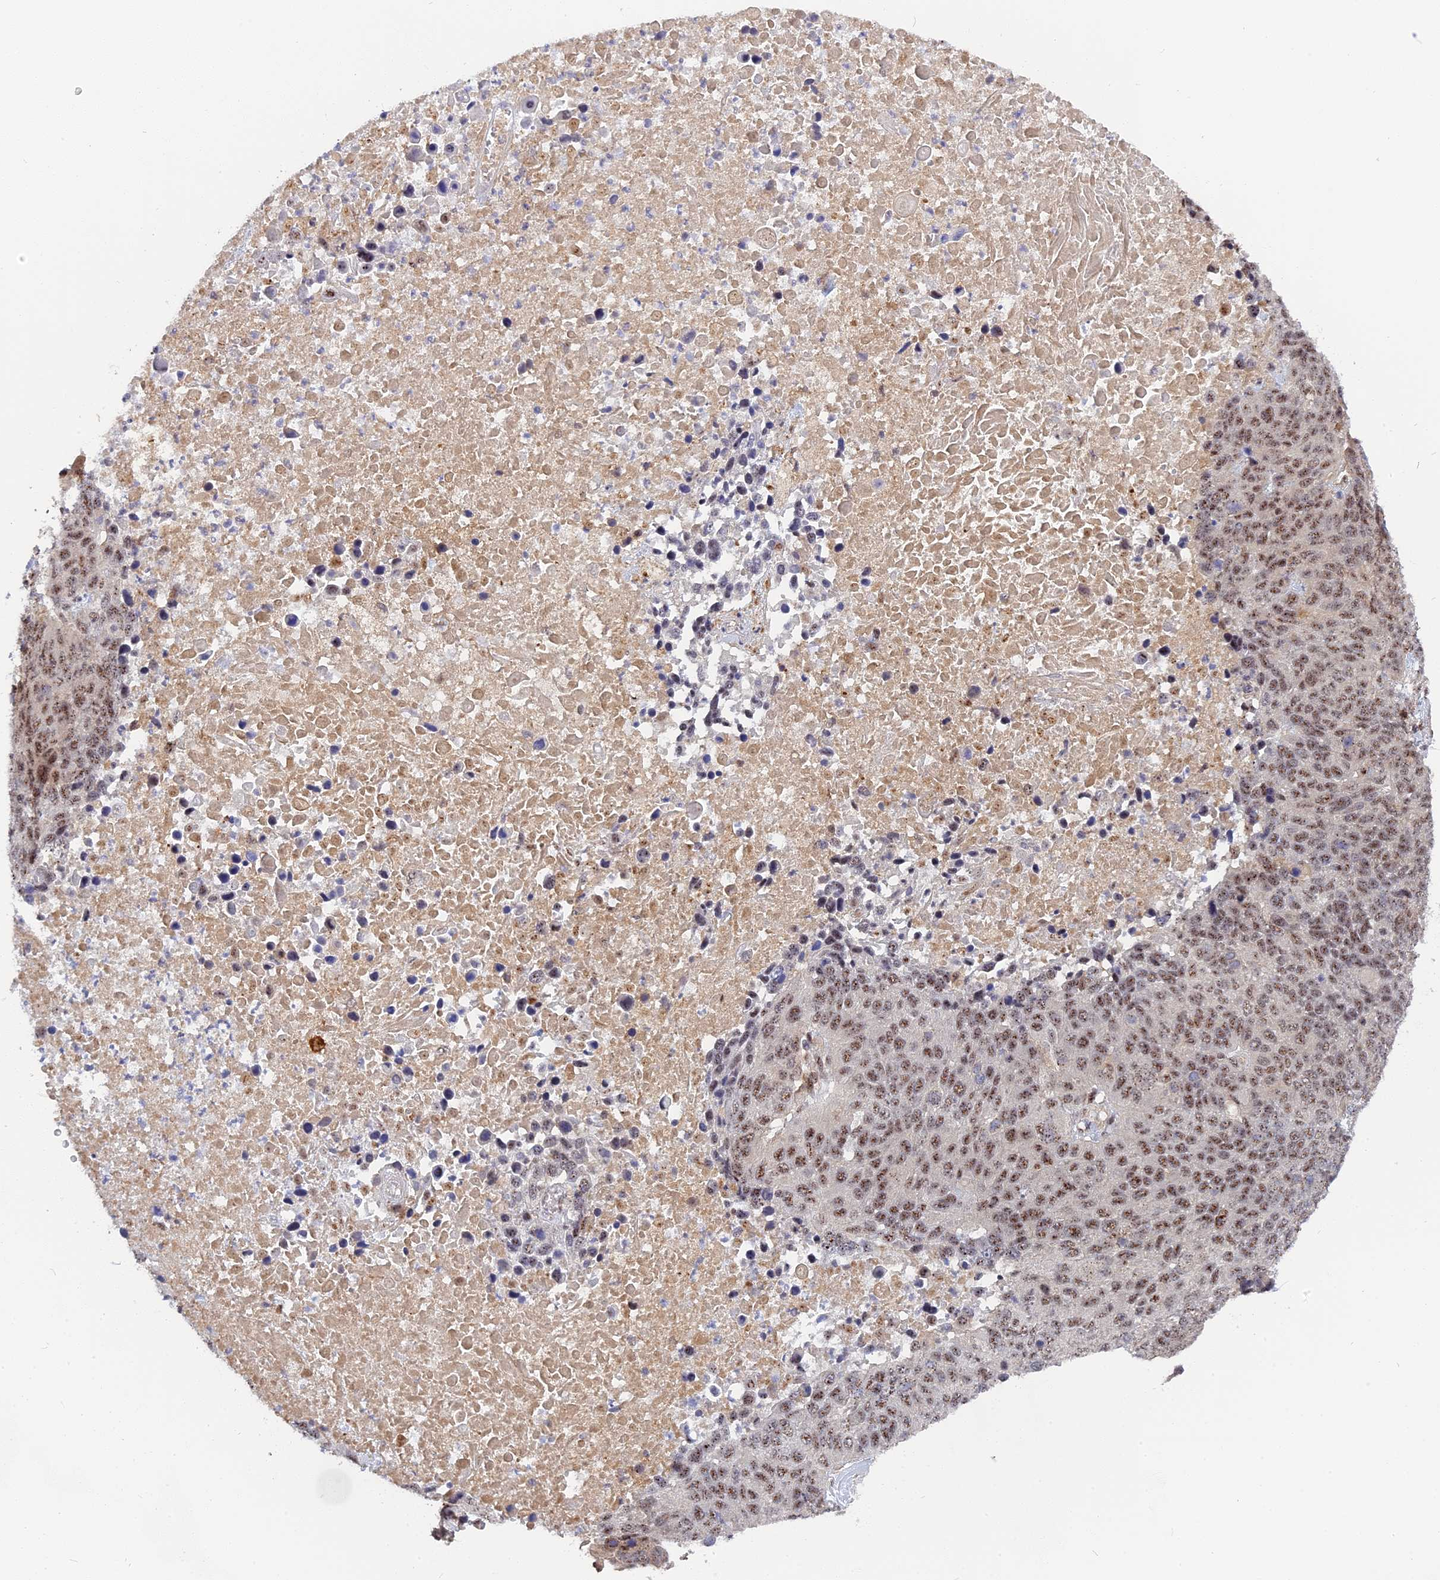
{"staining": {"intensity": "moderate", "quantity": ">75%", "location": "nuclear"}, "tissue": "lung cancer", "cell_type": "Tumor cells", "image_type": "cancer", "snomed": [{"axis": "morphology", "description": "Normal tissue, NOS"}, {"axis": "morphology", "description": "Squamous cell carcinoma, NOS"}, {"axis": "topography", "description": "Lymph node"}, {"axis": "topography", "description": "Lung"}], "caption": "Immunohistochemical staining of lung cancer demonstrates moderate nuclear protein staining in about >75% of tumor cells.", "gene": "TAB1", "patient": {"sex": "male", "age": 66}}